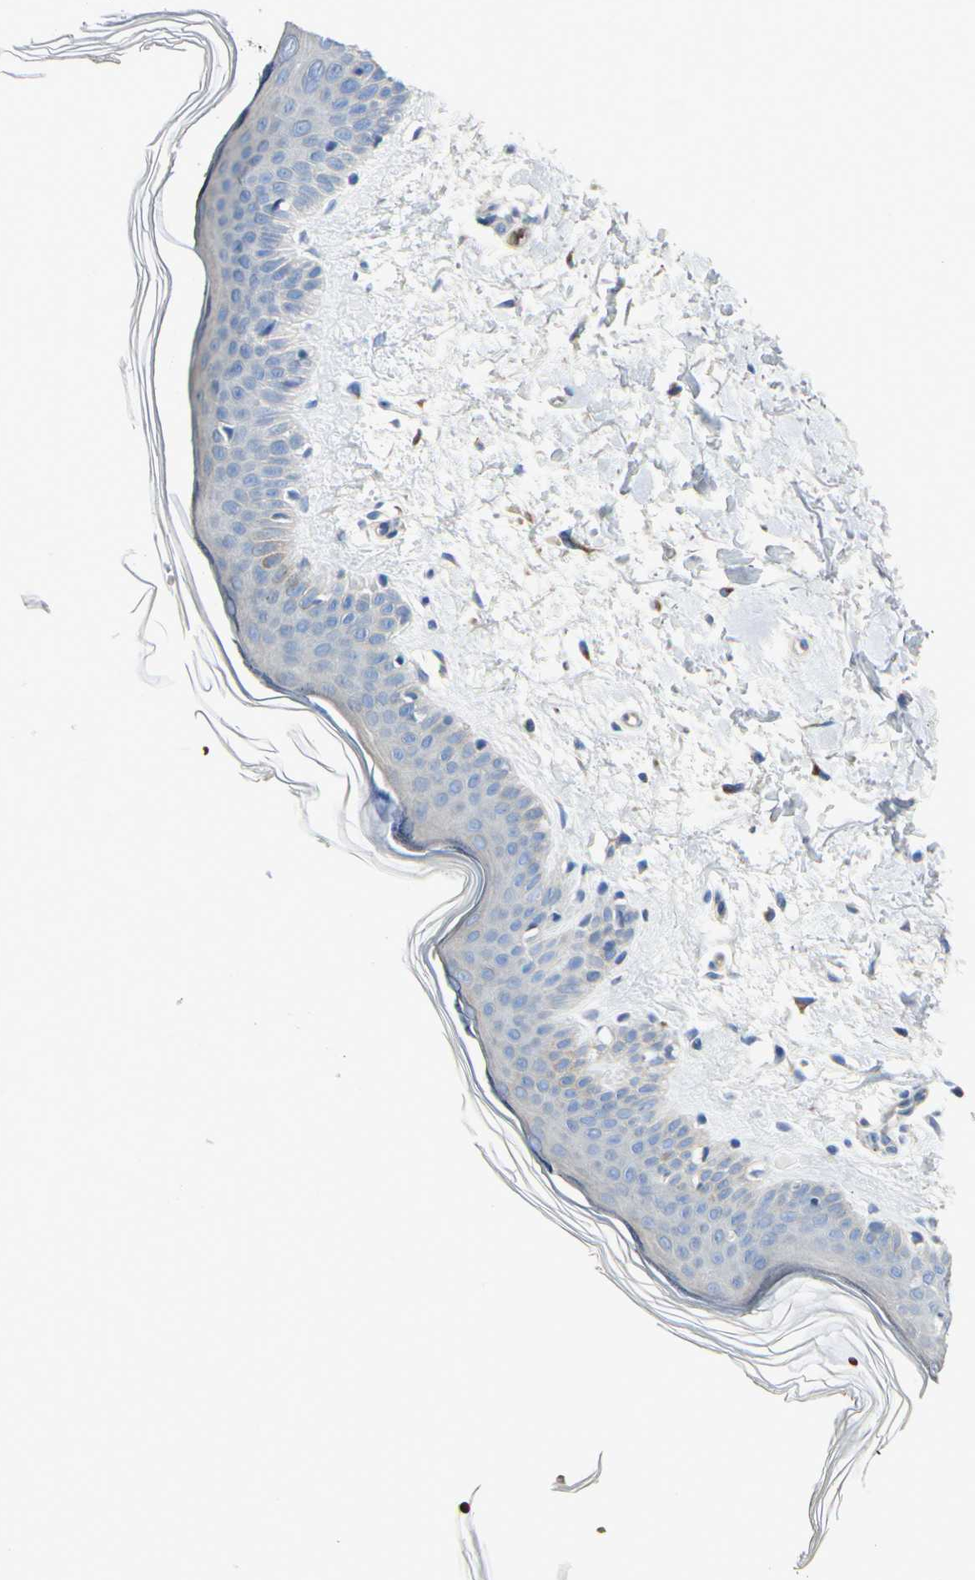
{"staining": {"intensity": "weak", "quantity": ">75%", "location": "cytoplasmic/membranous"}, "tissue": "skin", "cell_type": "Fibroblasts", "image_type": "normal", "snomed": [{"axis": "morphology", "description": "Normal tissue, NOS"}, {"axis": "topography", "description": "Skin"}], "caption": "Brown immunohistochemical staining in unremarkable skin displays weak cytoplasmic/membranous staining in approximately >75% of fibroblasts.", "gene": "NCBP2L", "patient": {"sex": "female", "age": 56}}